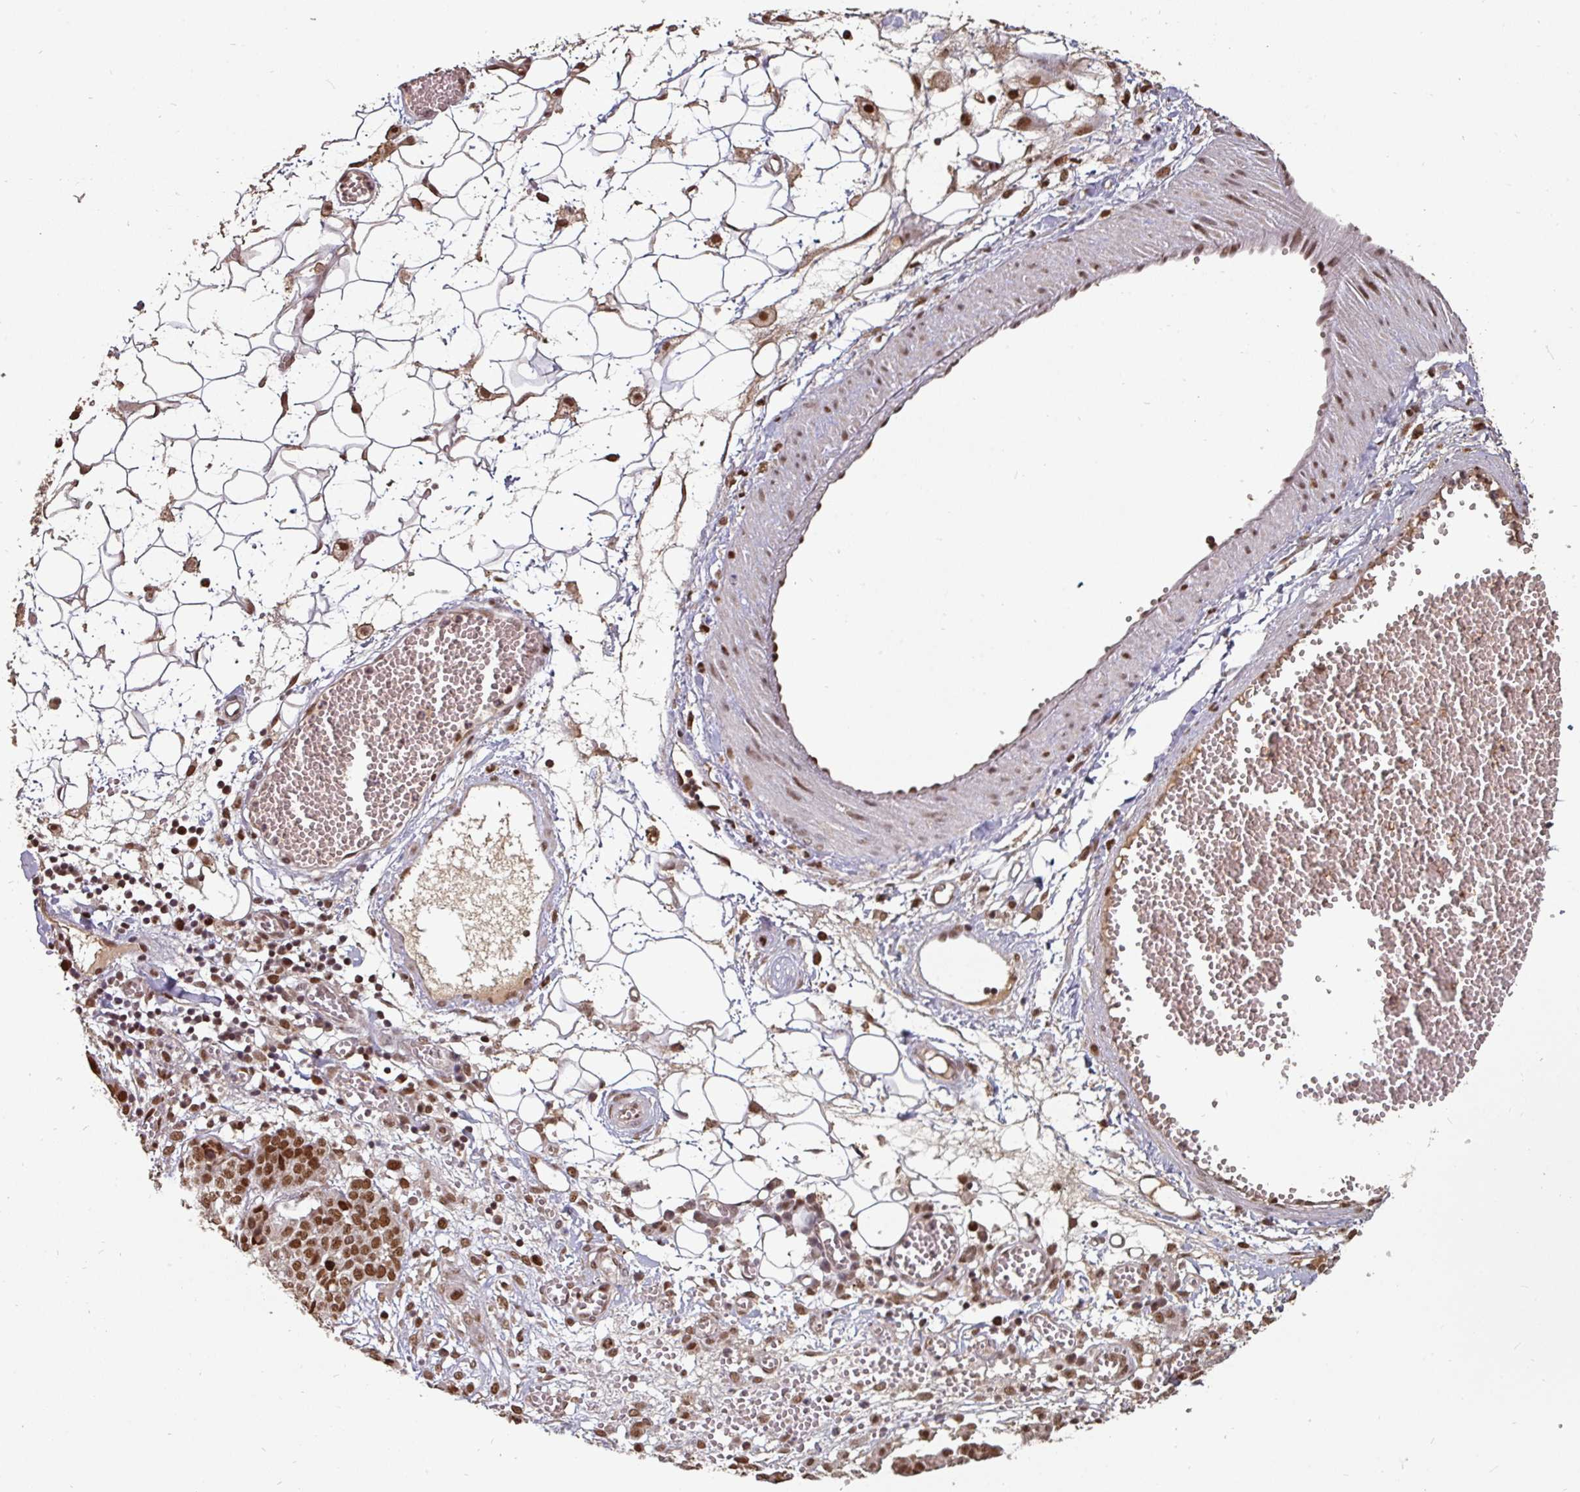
{"staining": {"intensity": "strong", "quantity": ">75%", "location": "nuclear"}, "tissue": "ovarian cancer", "cell_type": "Tumor cells", "image_type": "cancer", "snomed": [{"axis": "morphology", "description": "Cystadenocarcinoma, serous, NOS"}, {"axis": "topography", "description": "Soft tissue"}, {"axis": "topography", "description": "Ovary"}], "caption": "An immunohistochemistry (IHC) histopathology image of neoplastic tissue is shown. Protein staining in brown labels strong nuclear positivity in serous cystadenocarcinoma (ovarian) within tumor cells.", "gene": "POLD1", "patient": {"sex": "female", "age": 57}}